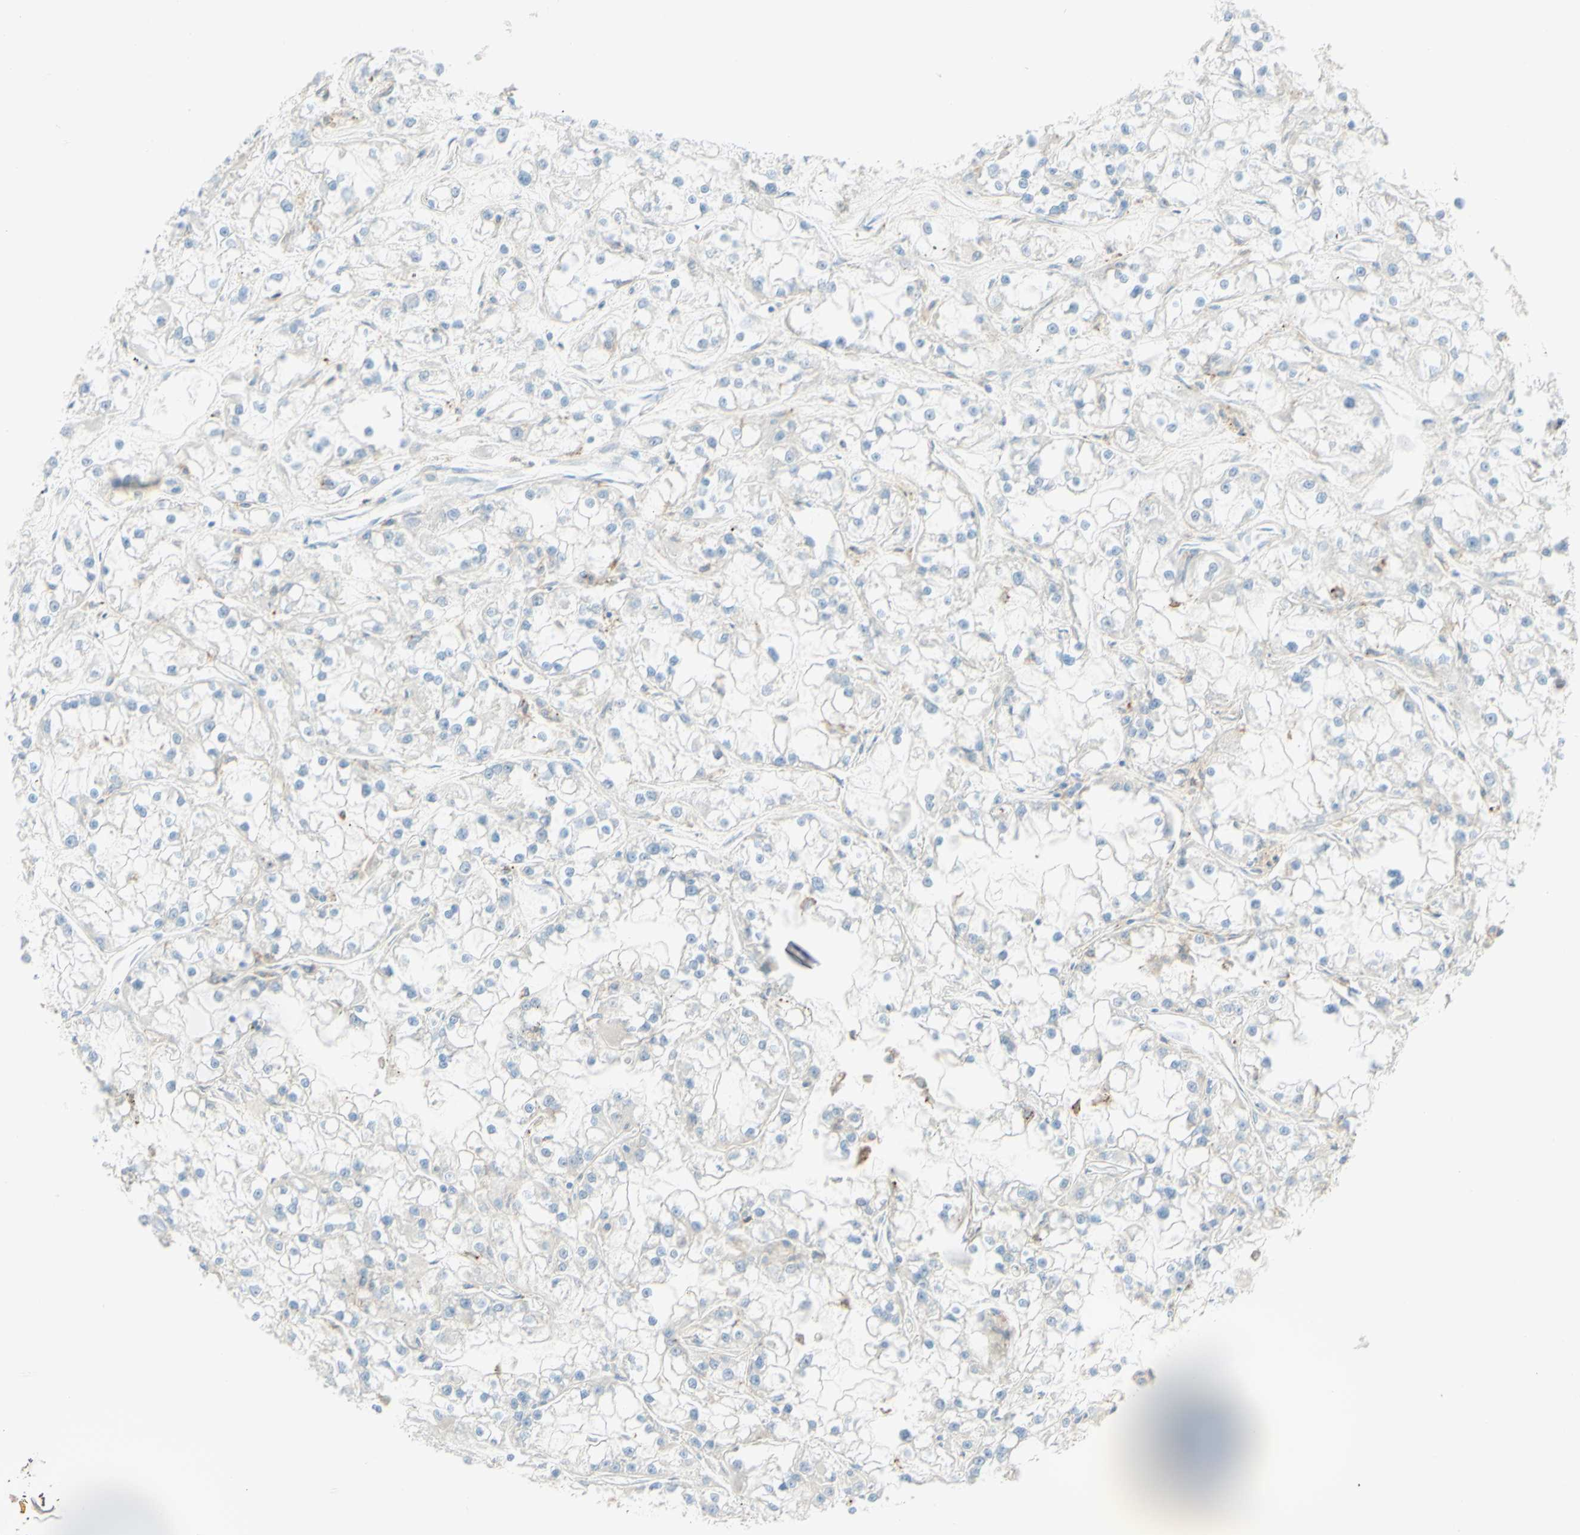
{"staining": {"intensity": "negative", "quantity": "none", "location": "none"}, "tissue": "renal cancer", "cell_type": "Tumor cells", "image_type": "cancer", "snomed": [{"axis": "morphology", "description": "Adenocarcinoma, NOS"}, {"axis": "topography", "description": "Kidney"}], "caption": "Immunohistochemistry (IHC) photomicrograph of neoplastic tissue: human renal adenocarcinoma stained with DAB (3,3'-diaminobenzidine) displays no significant protein positivity in tumor cells.", "gene": "ALCAM", "patient": {"sex": "female", "age": 52}}